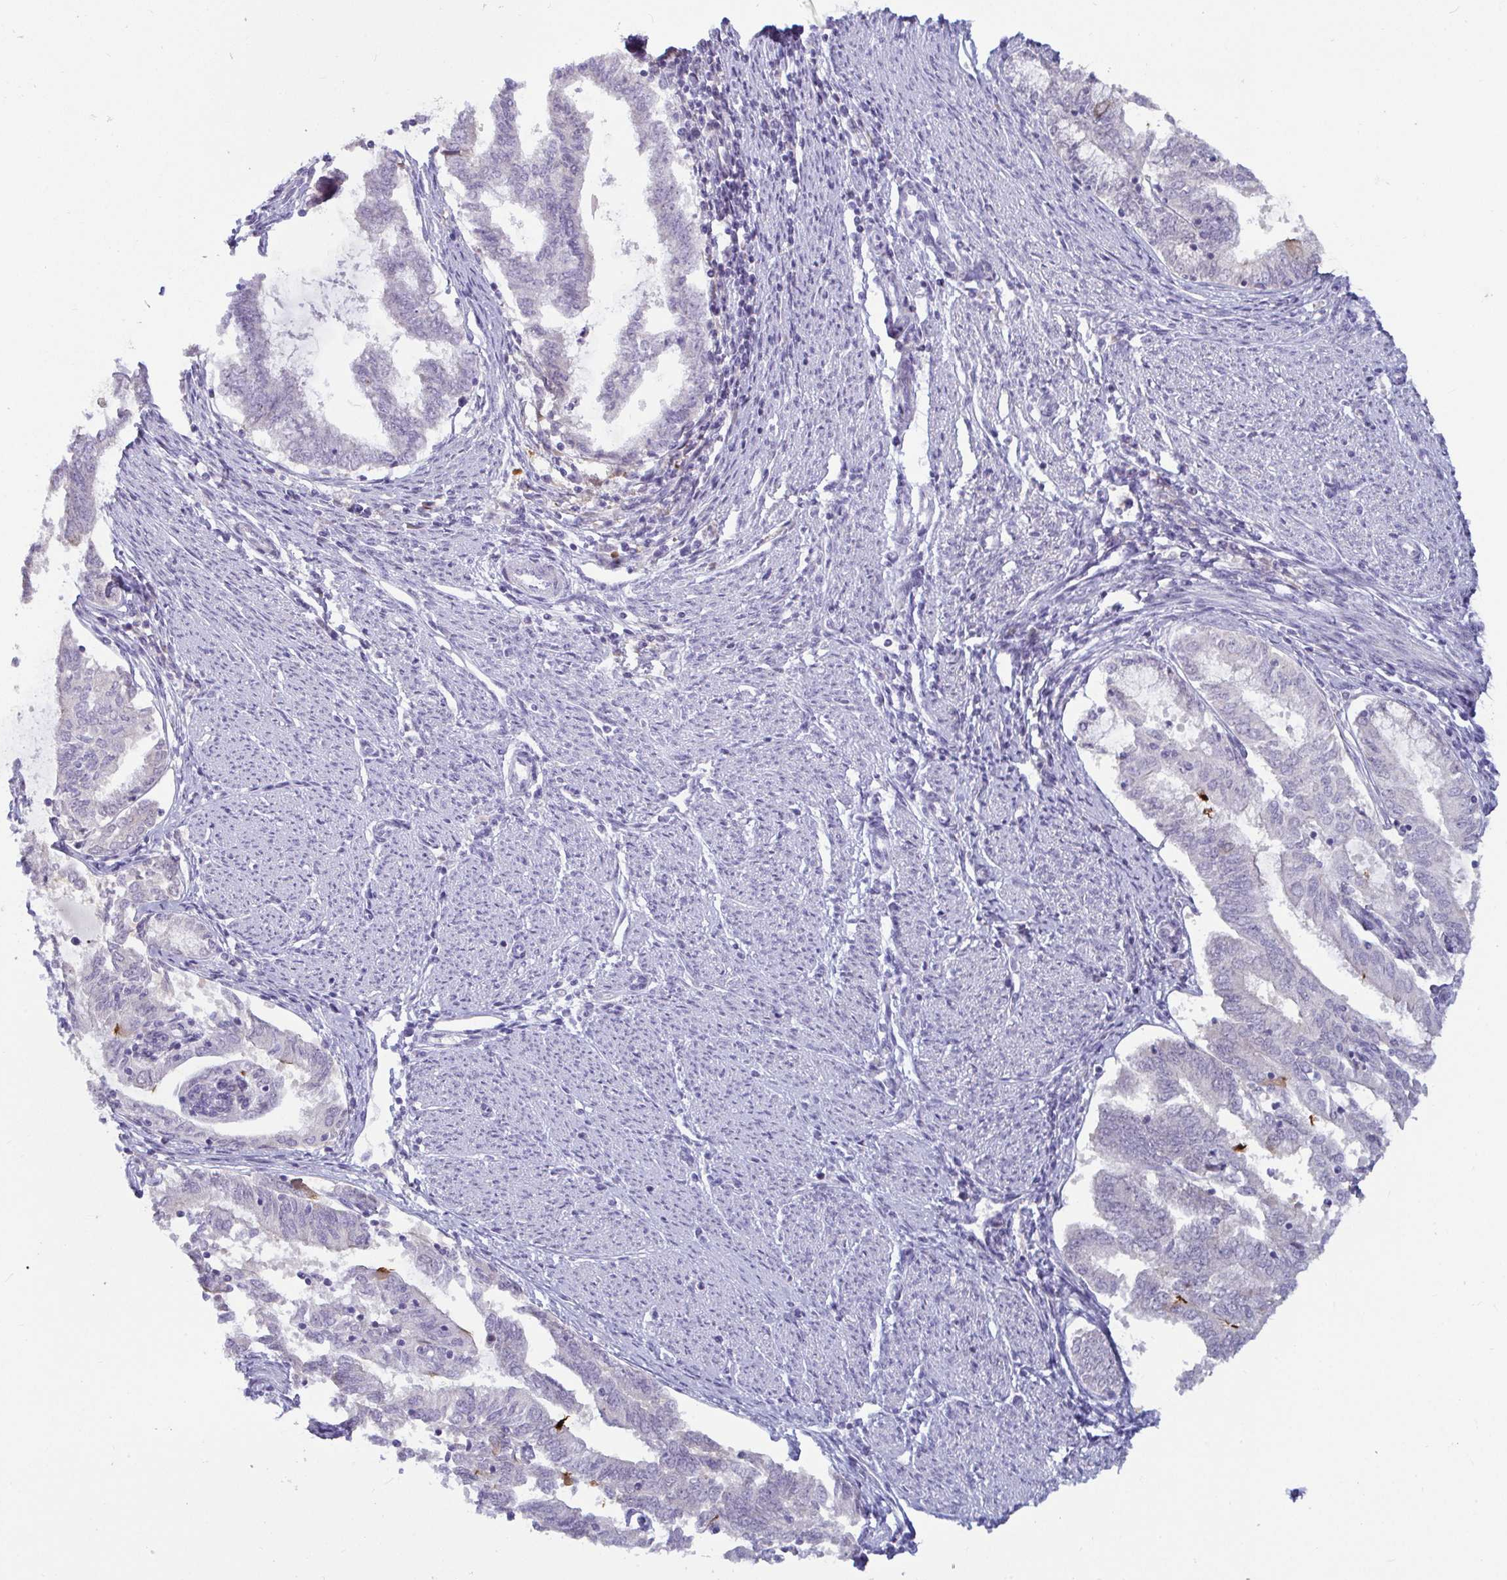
{"staining": {"intensity": "negative", "quantity": "none", "location": "none"}, "tissue": "endometrial cancer", "cell_type": "Tumor cells", "image_type": "cancer", "snomed": [{"axis": "morphology", "description": "Adenocarcinoma, NOS"}, {"axis": "topography", "description": "Endometrium"}], "caption": "Human endometrial cancer stained for a protein using immunohistochemistry (IHC) demonstrates no expression in tumor cells.", "gene": "GSTM1", "patient": {"sex": "female", "age": 79}}